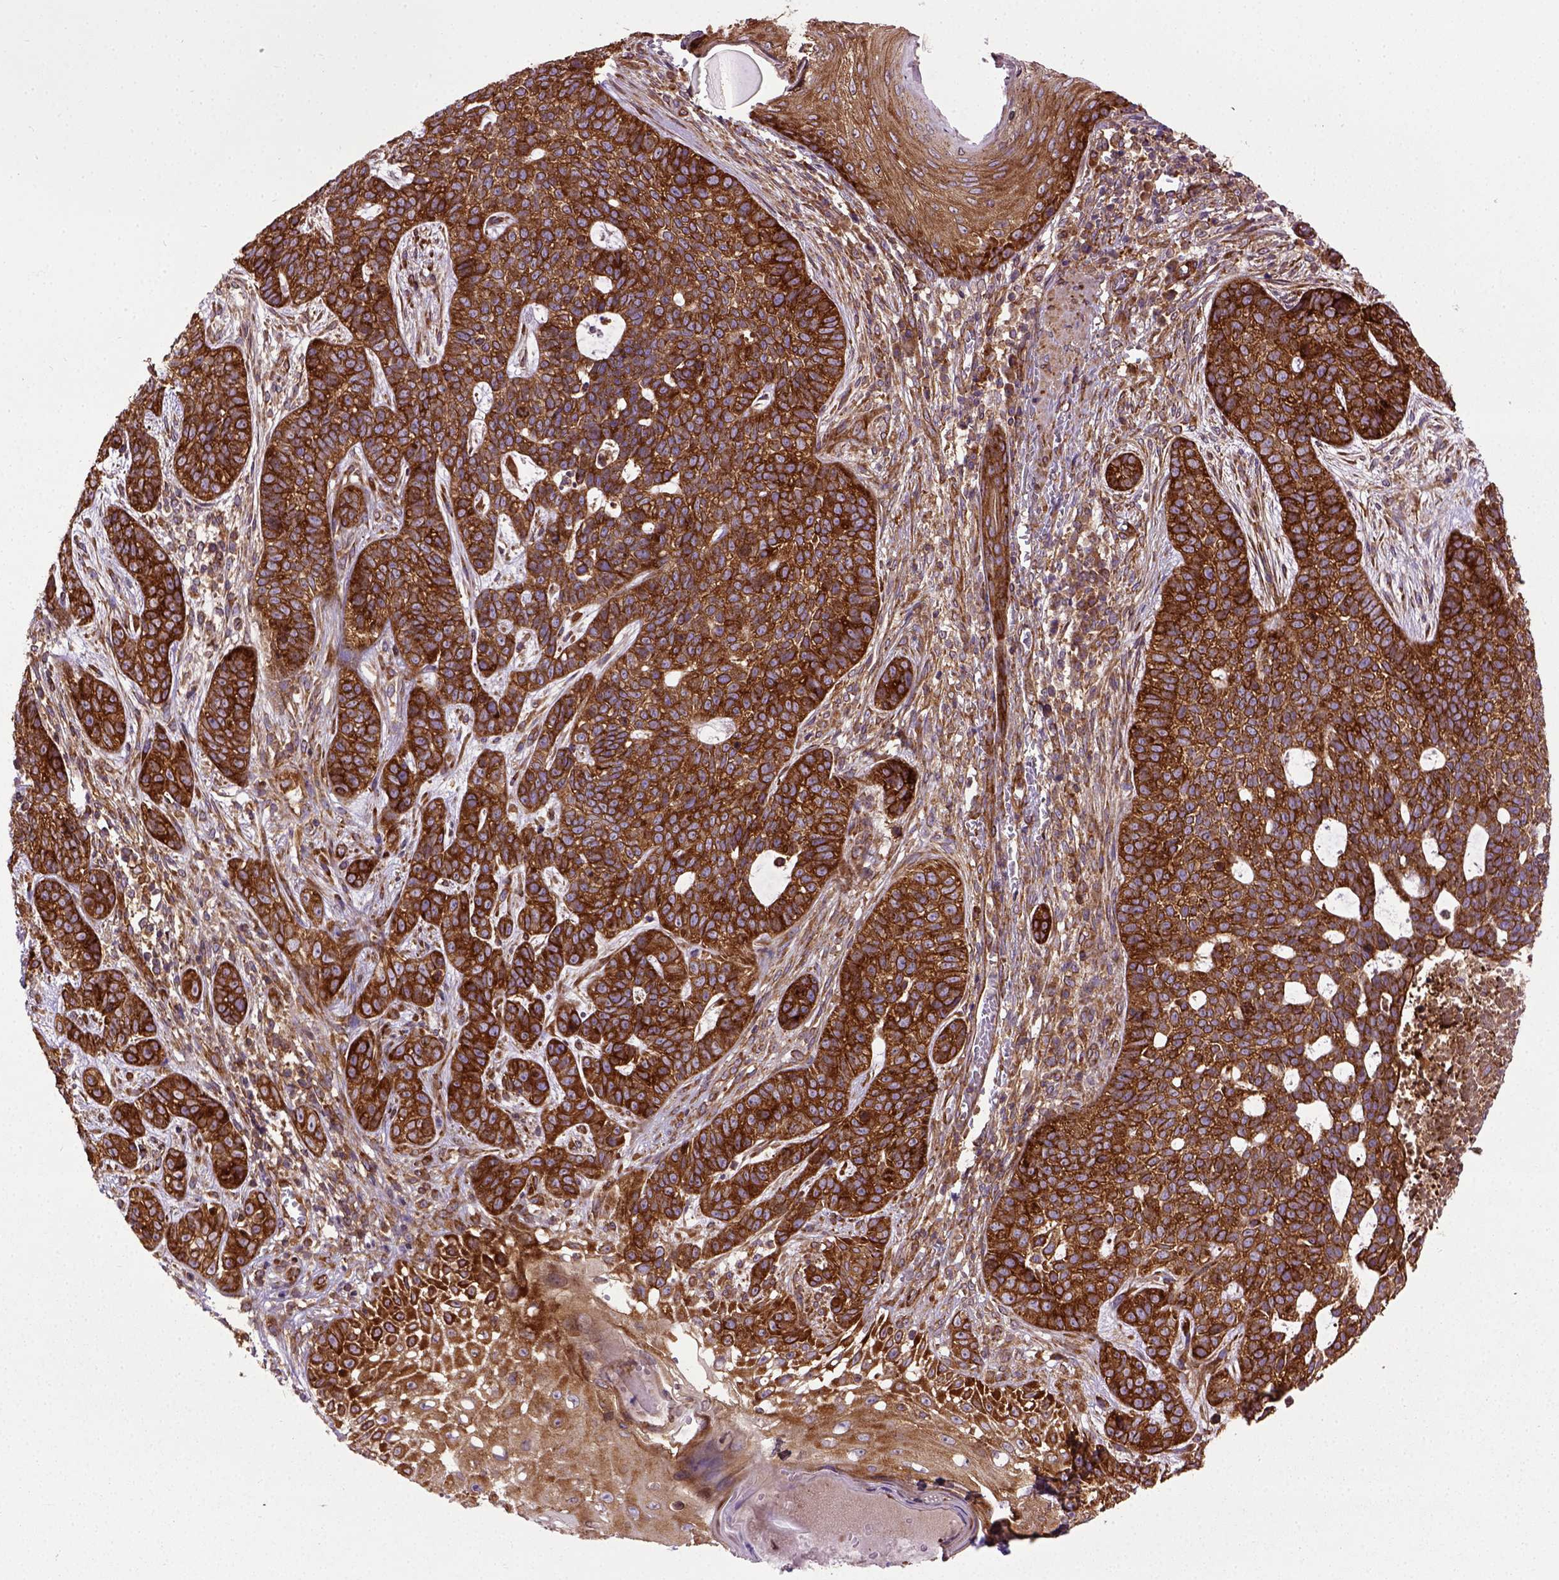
{"staining": {"intensity": "strong", "quantity": ">75%", "location": "cytoplasmic/membranous"}, "tissue": "skin cancer", "cell_type": "Tumor cells", "image_type": "cancer", "snomed": [{"axis": "morphology", "description": "Basal cell carcinoma"}, {"axis": "topography", "description": "Skin"}], "caption": "Basal cell carcinoma (skin) tissue shows strong cytoplasmic/membranous positivity in approximately >75% of tumor cells, visualized by immunohistochemistry.", "gene": "CAPRIN1", "patient": {"sex": "female", "age": 69}}